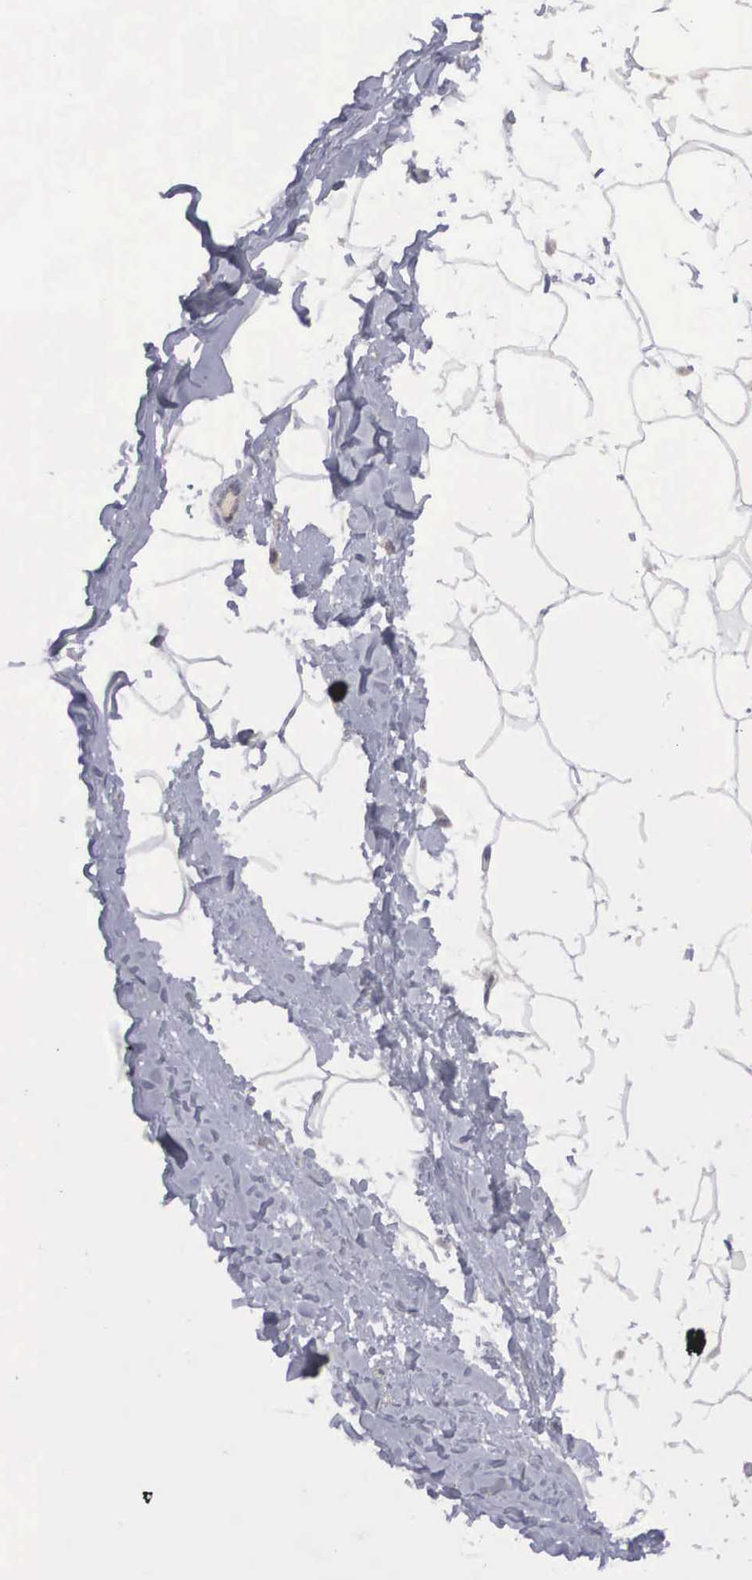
{"staining": {"intensity": "negative", "quantity": "none", "location": "none"}, "tissue": "adipose tissue", "cell_type": "Adipocytes", "image_type": "normal", "snomed": [{"axis": "morphology", "description": "Normal tissue, NOS"}, {"axis": "topography", "description": "Breast"}], "caption": "Immunohistochemistry image of normal adipose tissue: human adipose tissue stained with DAB (3,3'-diaminobenzidine) shows no significant protein staining in adipocytes.", "gene": "AMN", "patient": {"sex": "female", "age": 45}}